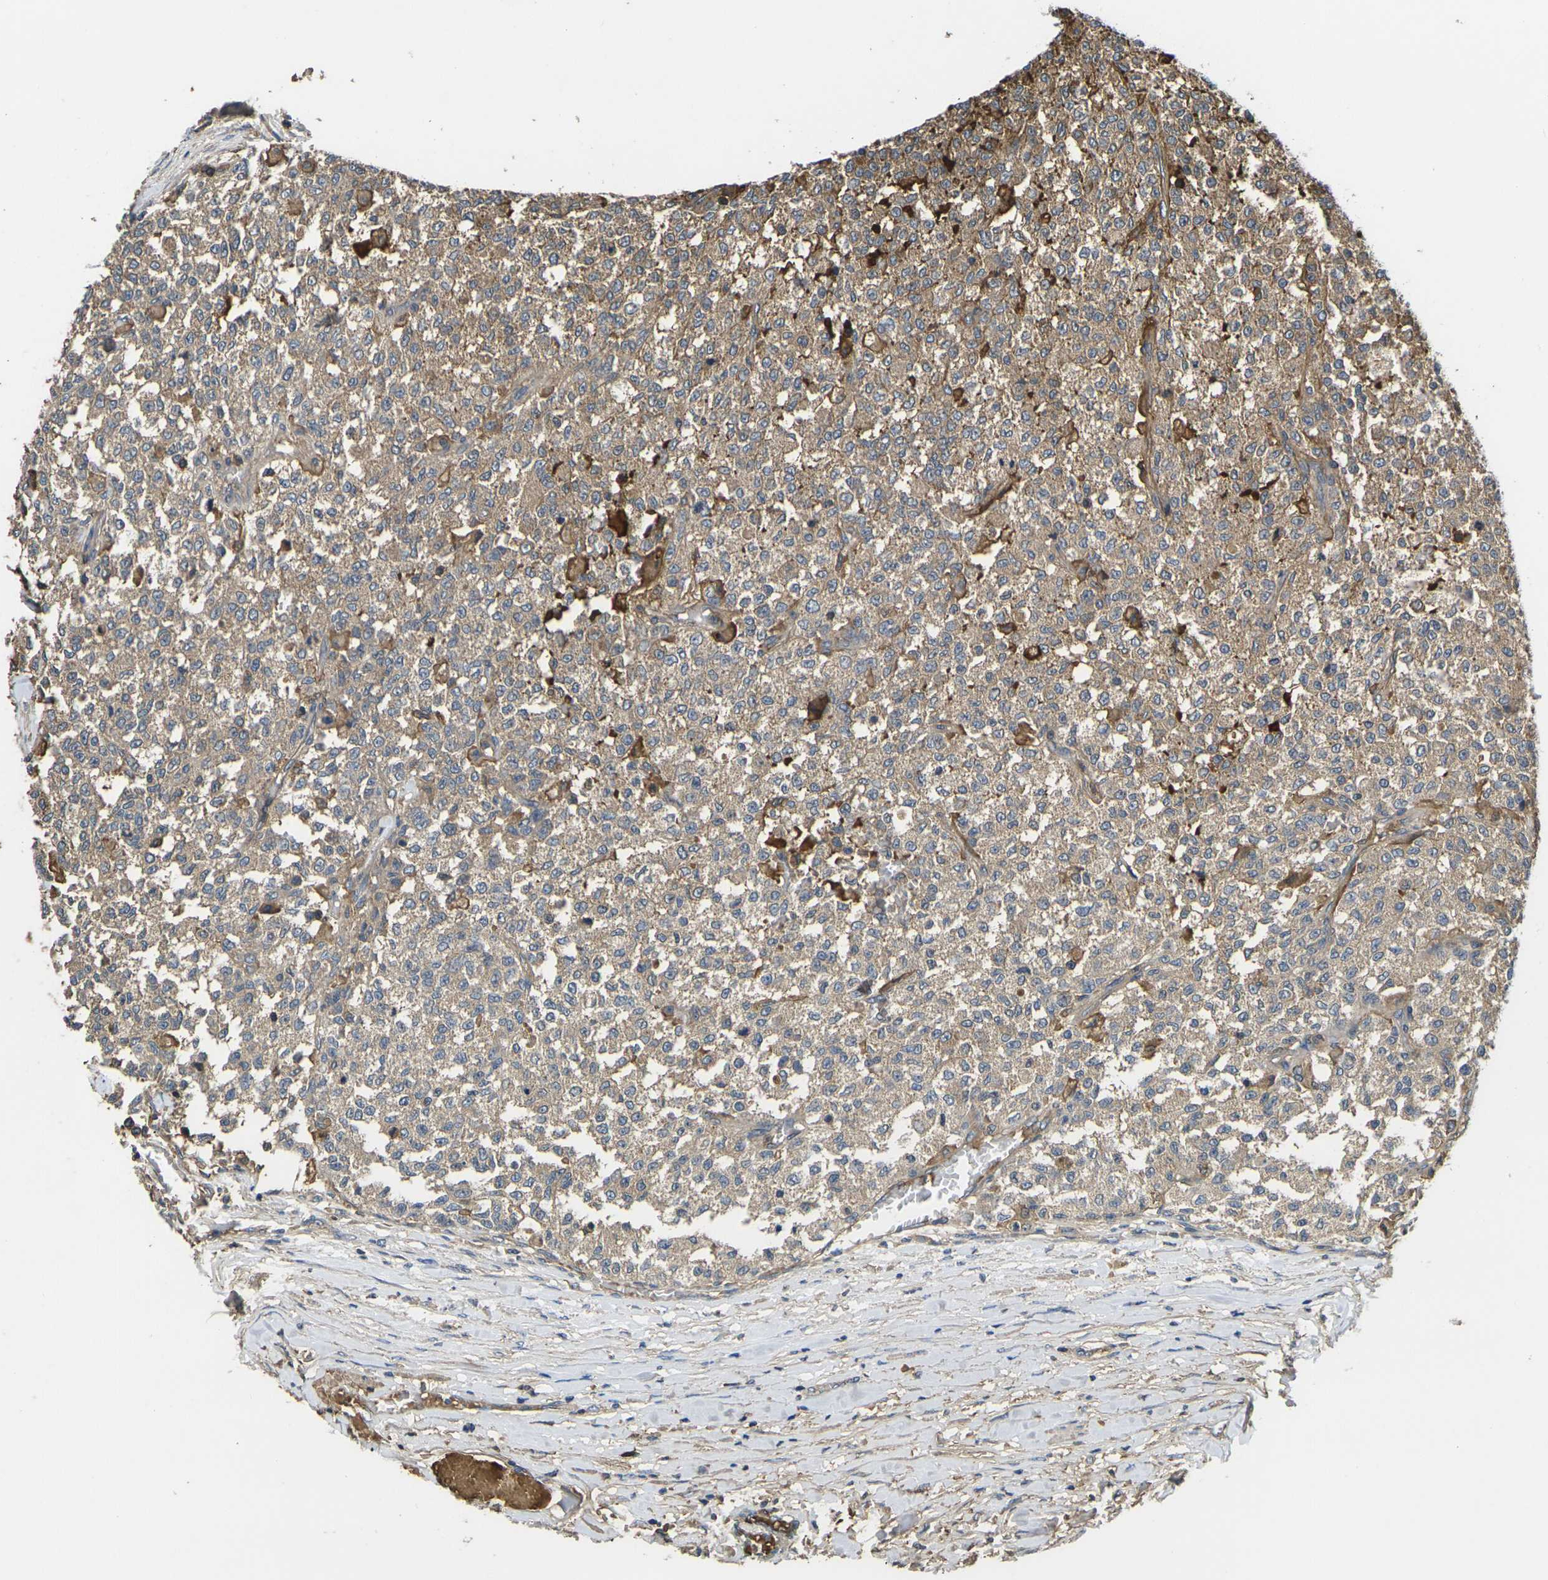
{"staining": {"intensity": "moderate", "quantity": ">75%", "location": "cytoplasmic/membranous"}, "tissue": "testis cancer", "cell_type": "Tumor cells", "image_type": "cancer", "snomed": [{"axis": "morphology", "description": "Seminoma, NOS"}, {"axis": "topography", "description": "Testis"}], "caption": "The micrograph reveals immunohistochemical staining of testis cancer (seminoma). There is moderate cytoplasmic/membranous staining is present in approximately >75% of tumor cells.", "gene": "HSPG2", "patient": {"sex": "male", "age": 59}}